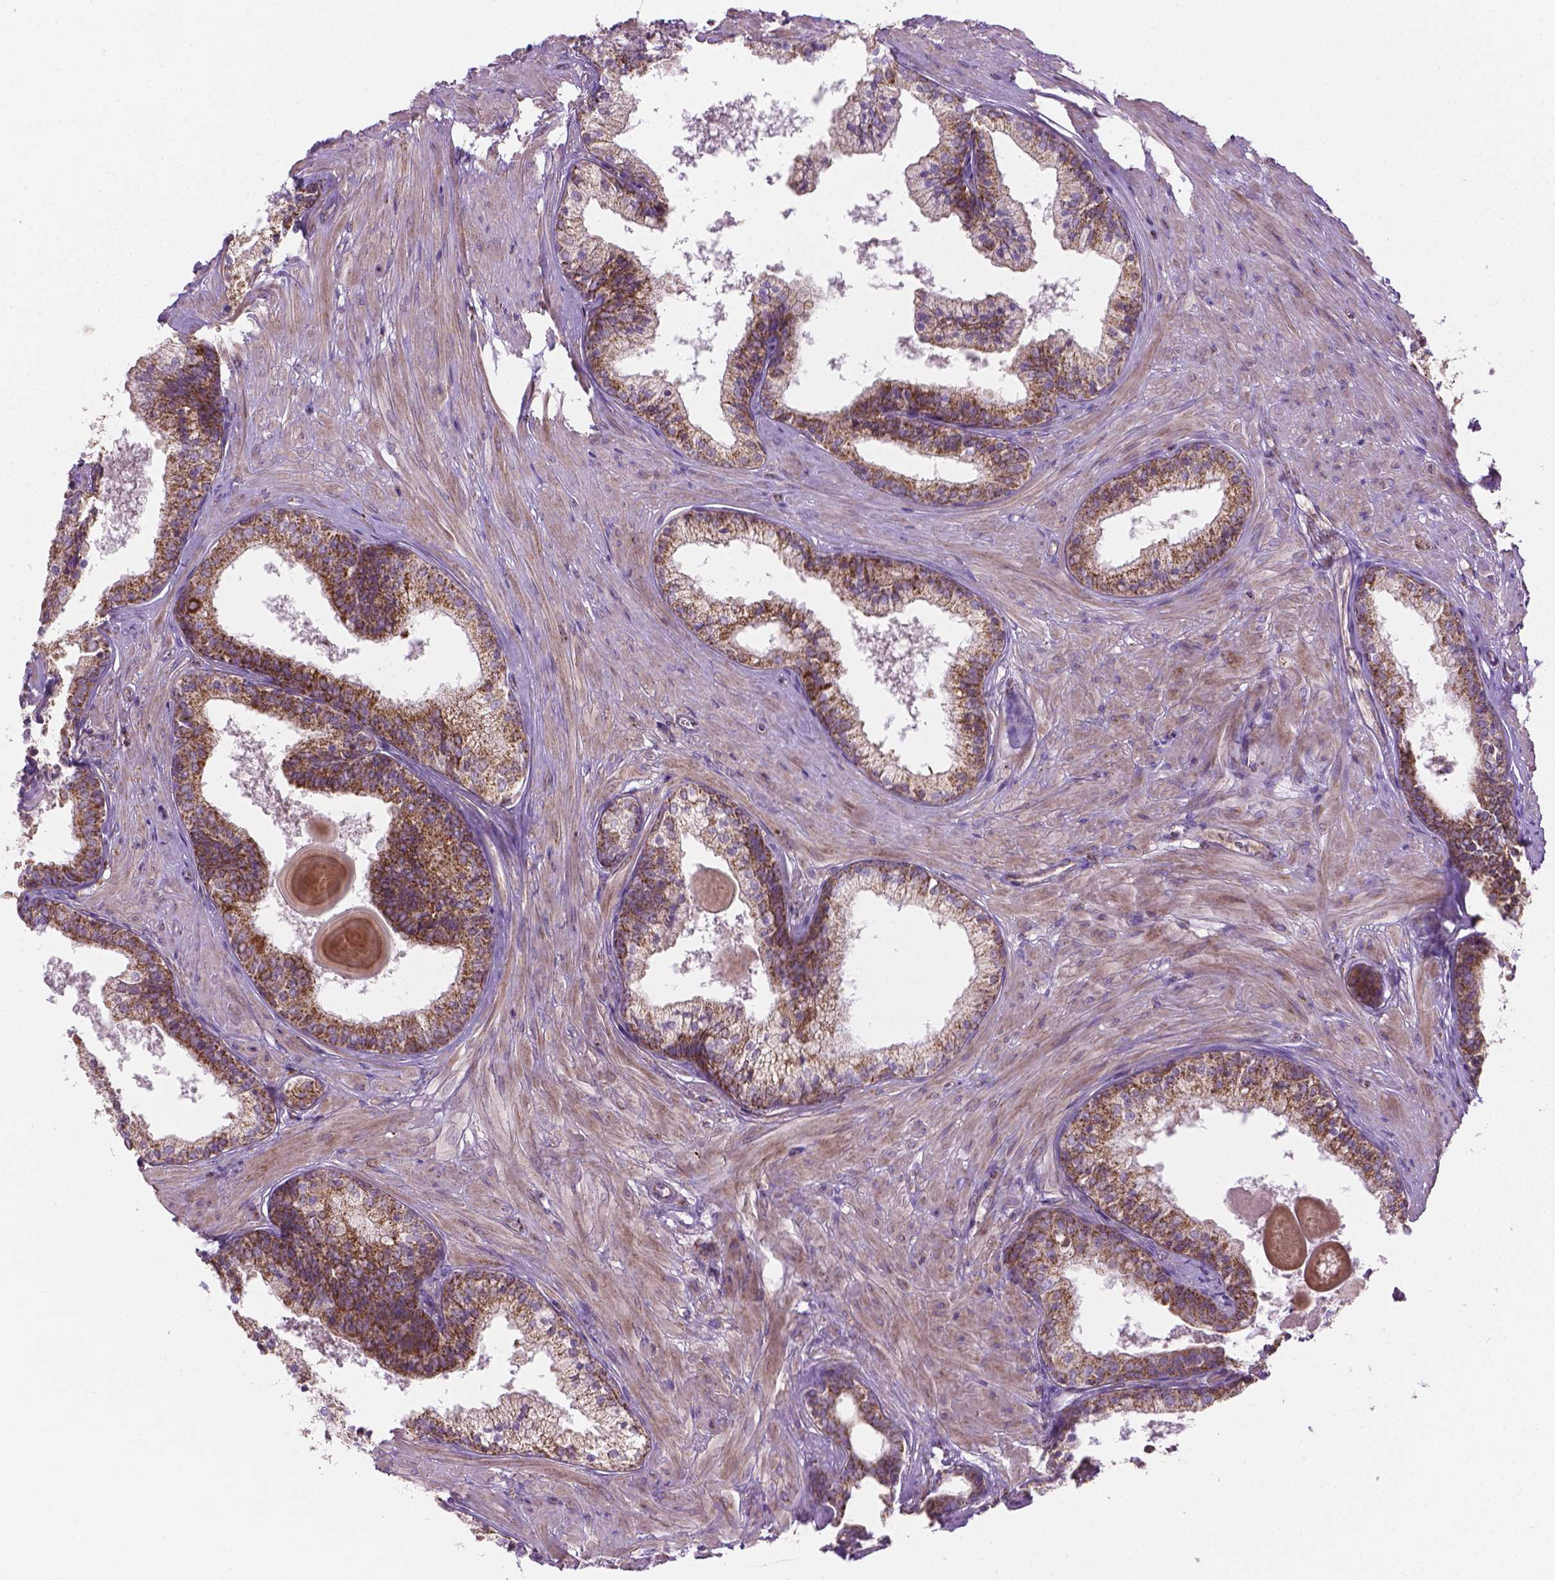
{"staining": {"intensity": "strong", "quantity": ">75%", "location": "cytoplasmic/membranous"}, "tissue": "prostate", "cell_type": "Glandular cells", "image_type": "normal", "snomed": [{"axis": "morphology", "description": "Normal tissue, NOS"}, {"axis": "topography", "description": "Prostate"}], "caption": "Prostate stained for a protein displays strong cytoplasmic/membranous positivity in glandular cells. (DAB = brown stain, brightfield microscopy at high magnification).", "gene": "PIBF1", "patient": {"sex": "male", "age": 61}}